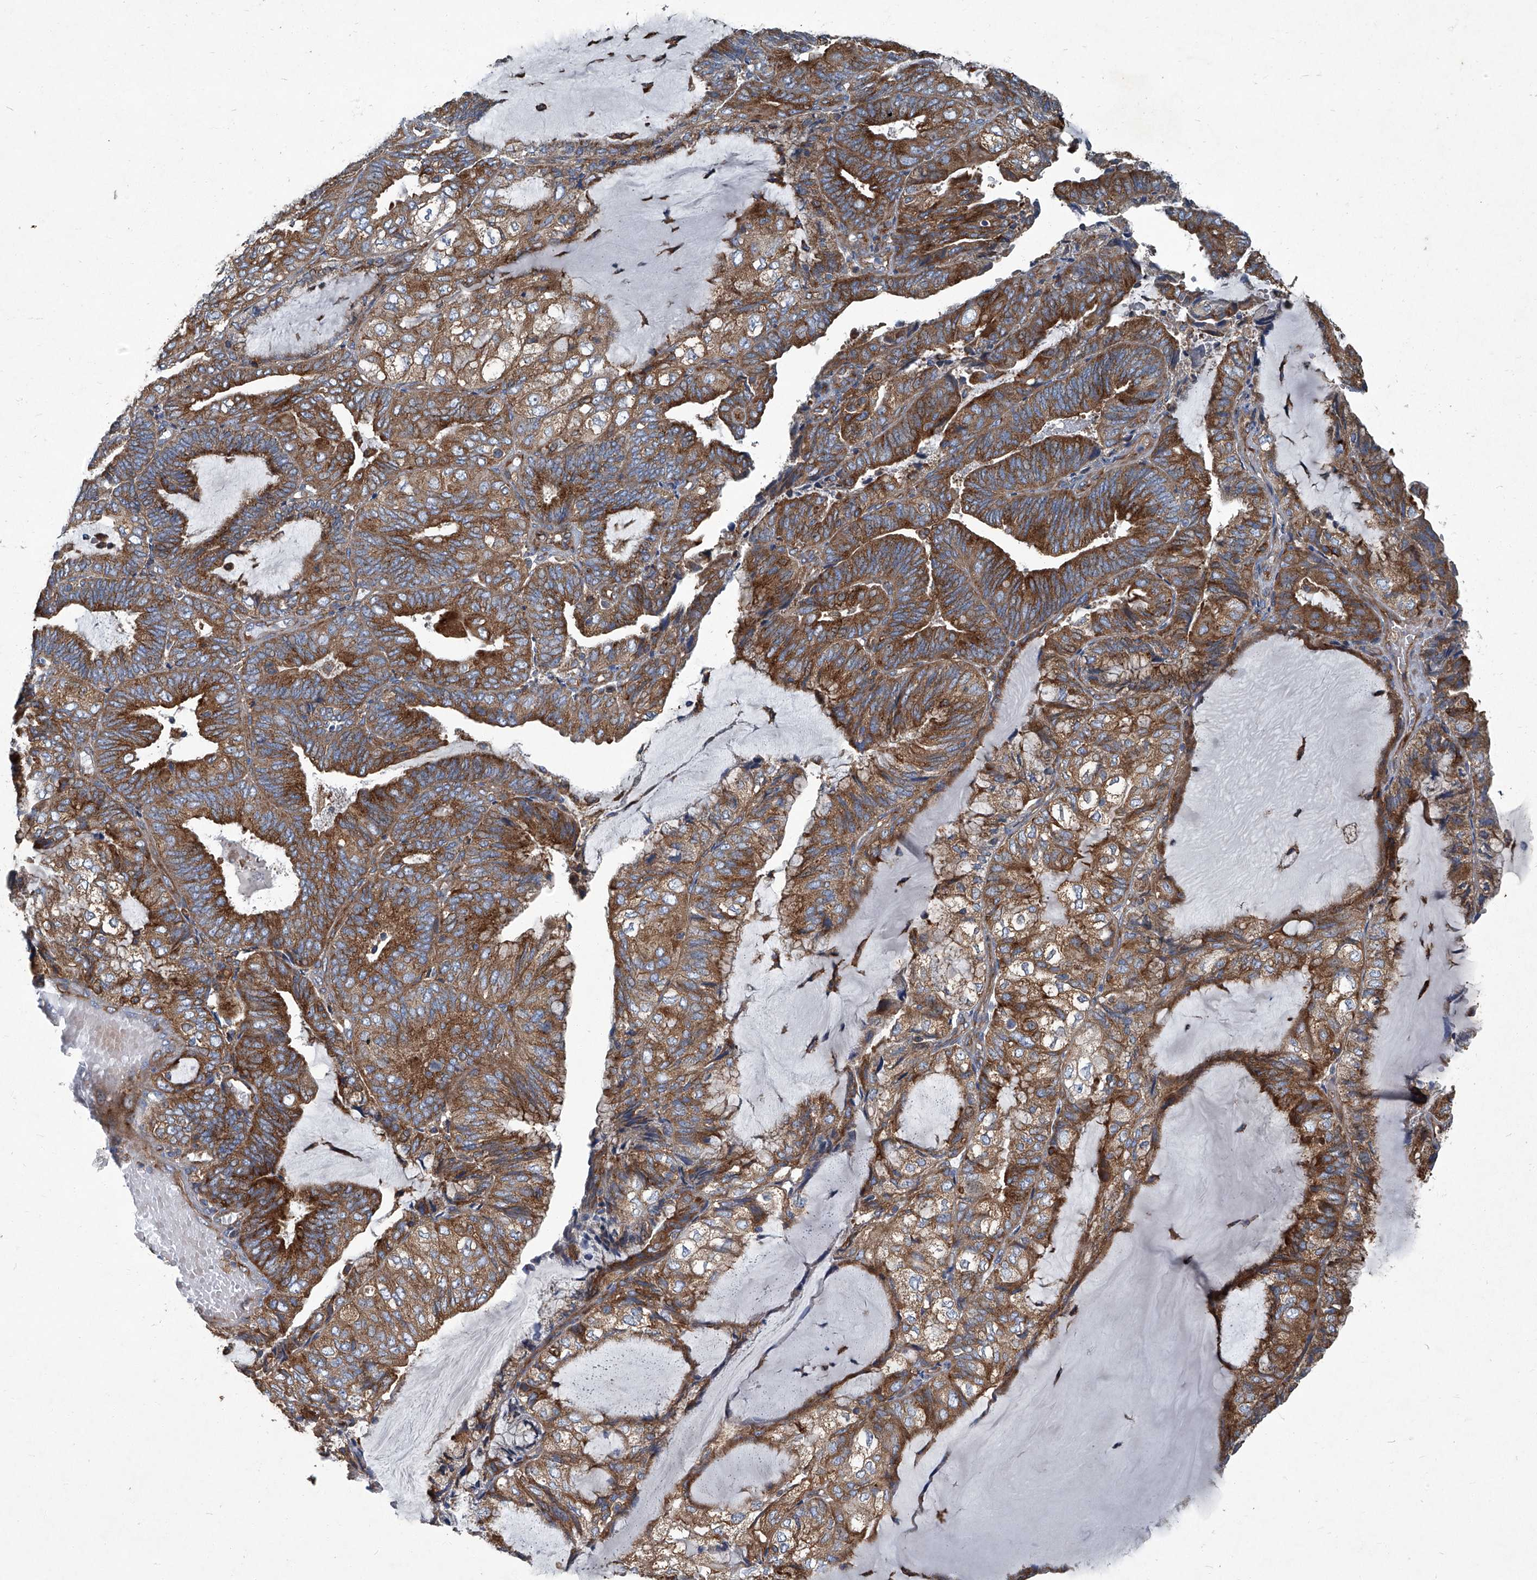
{"staining": {"intensity": "moderate", "quantity": ">75%", "location": "cytoplasmic/membranous"}, "tissue": "endometrial cancer", "cell_type": "Tumor cells", "image_type": "cancer", "snomed": [{"axis": "morphology", "description": "Adenocarcinoma, NOS"}, {"axis": "topography", "description": "Endometrium"}], "caption": "Human endometrial adenocarcinoma stained with a protein marker exhibits moderate staining in tumor cells.", "gene": "PIGH", "patient": {"sex": "female", "age": 81}}